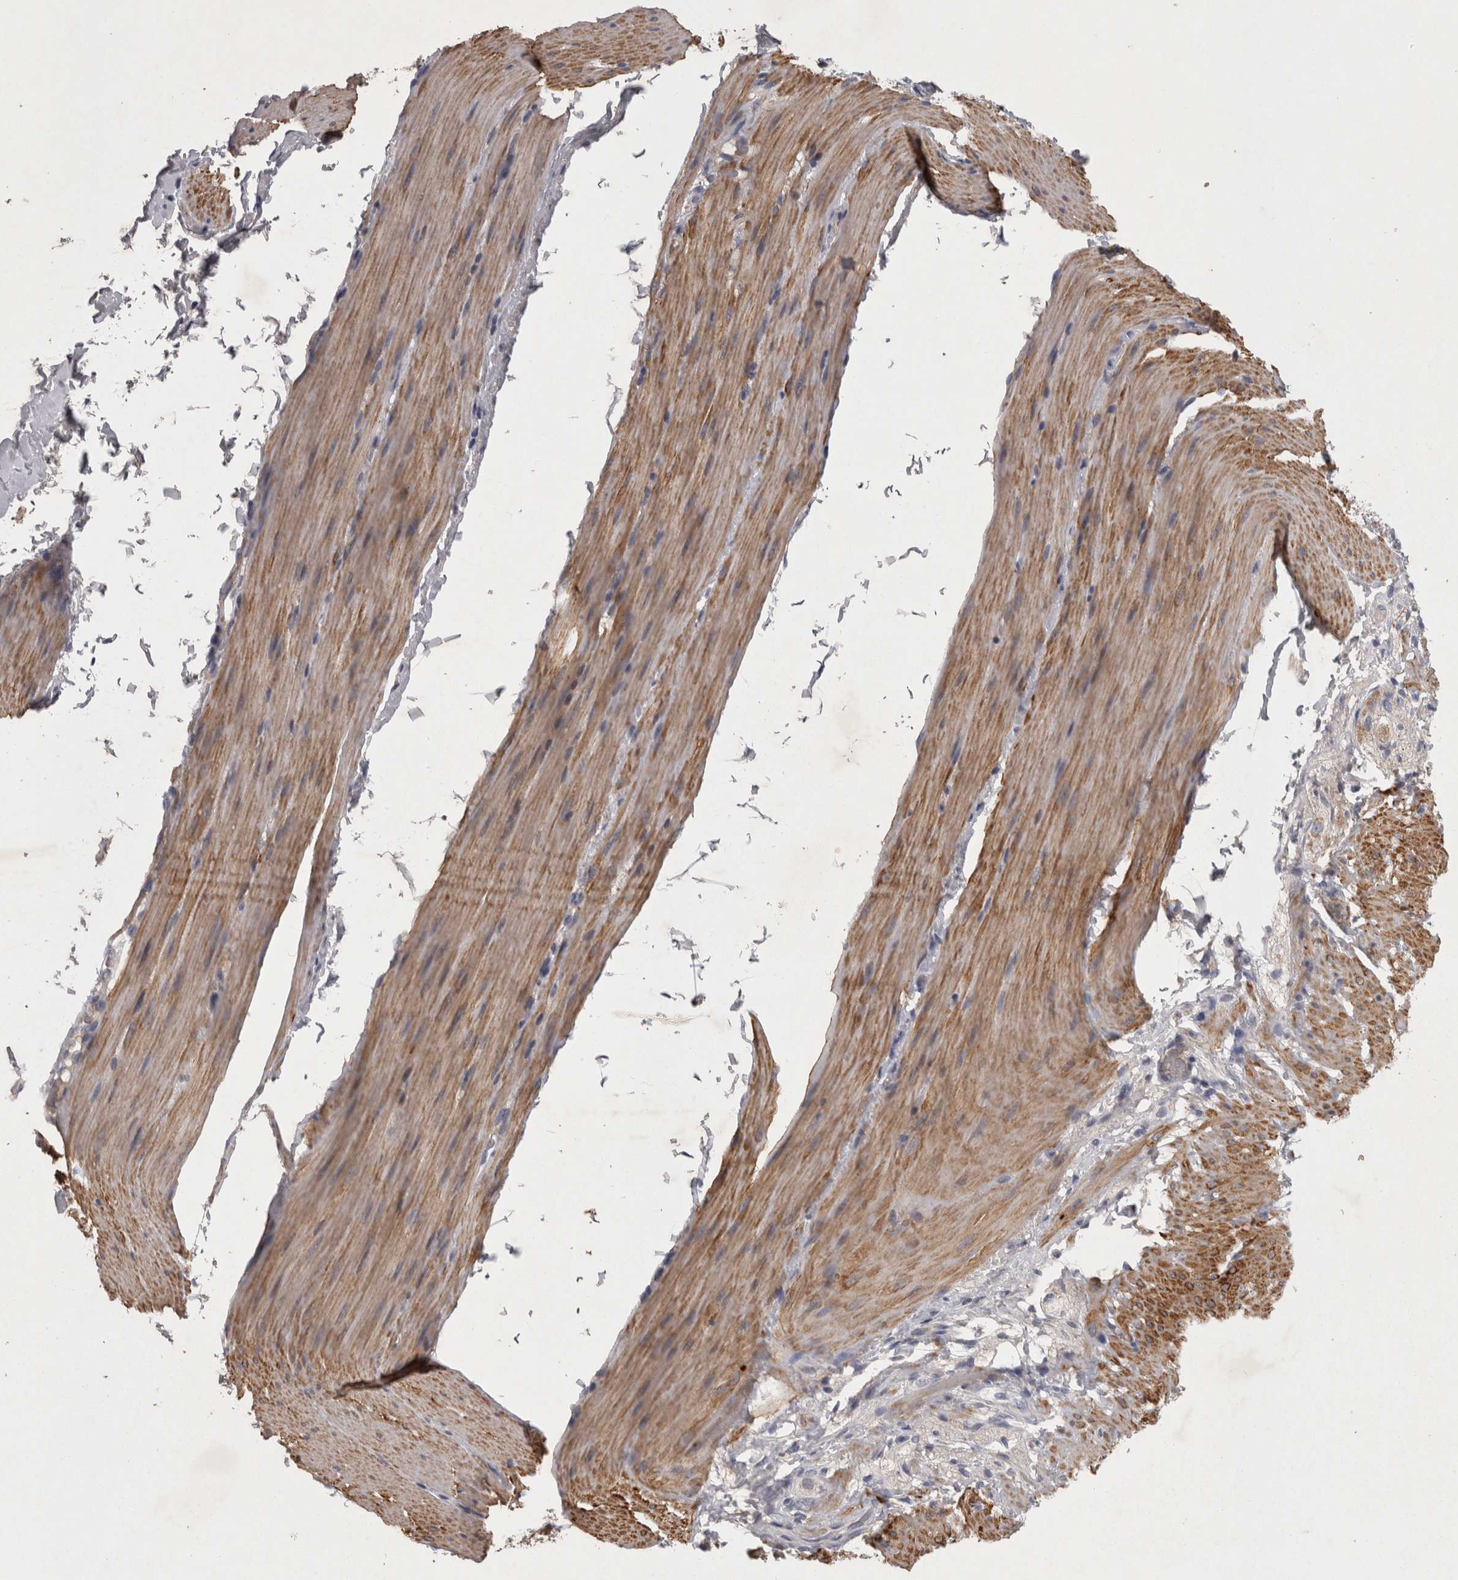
{"staining": {"intensity": "moderate", "quantity": "25%-75%", "location": "cytoplasmic/membranous"}, "tissue": "smooth muscle", "cell_type": "Smooth muscle cells", "image_type": "normal", "snomed": [{"axis": "morphology", "description": "Normal tissue, NOS"}, {"axis": "topography", "description": "Smooth muscle"}, {"axis": "topography", "description": "Small intestine"}], "caption": "This micrograph demonstrates immunohistochemistry staining of unremarkable human smooth muscle, with medium moderate cytoplasmic/membranous positivity in about 25%-75% of smooth muscle cells.", "gene": "DBT", "patient": {"sex": "female", "age": 84}}